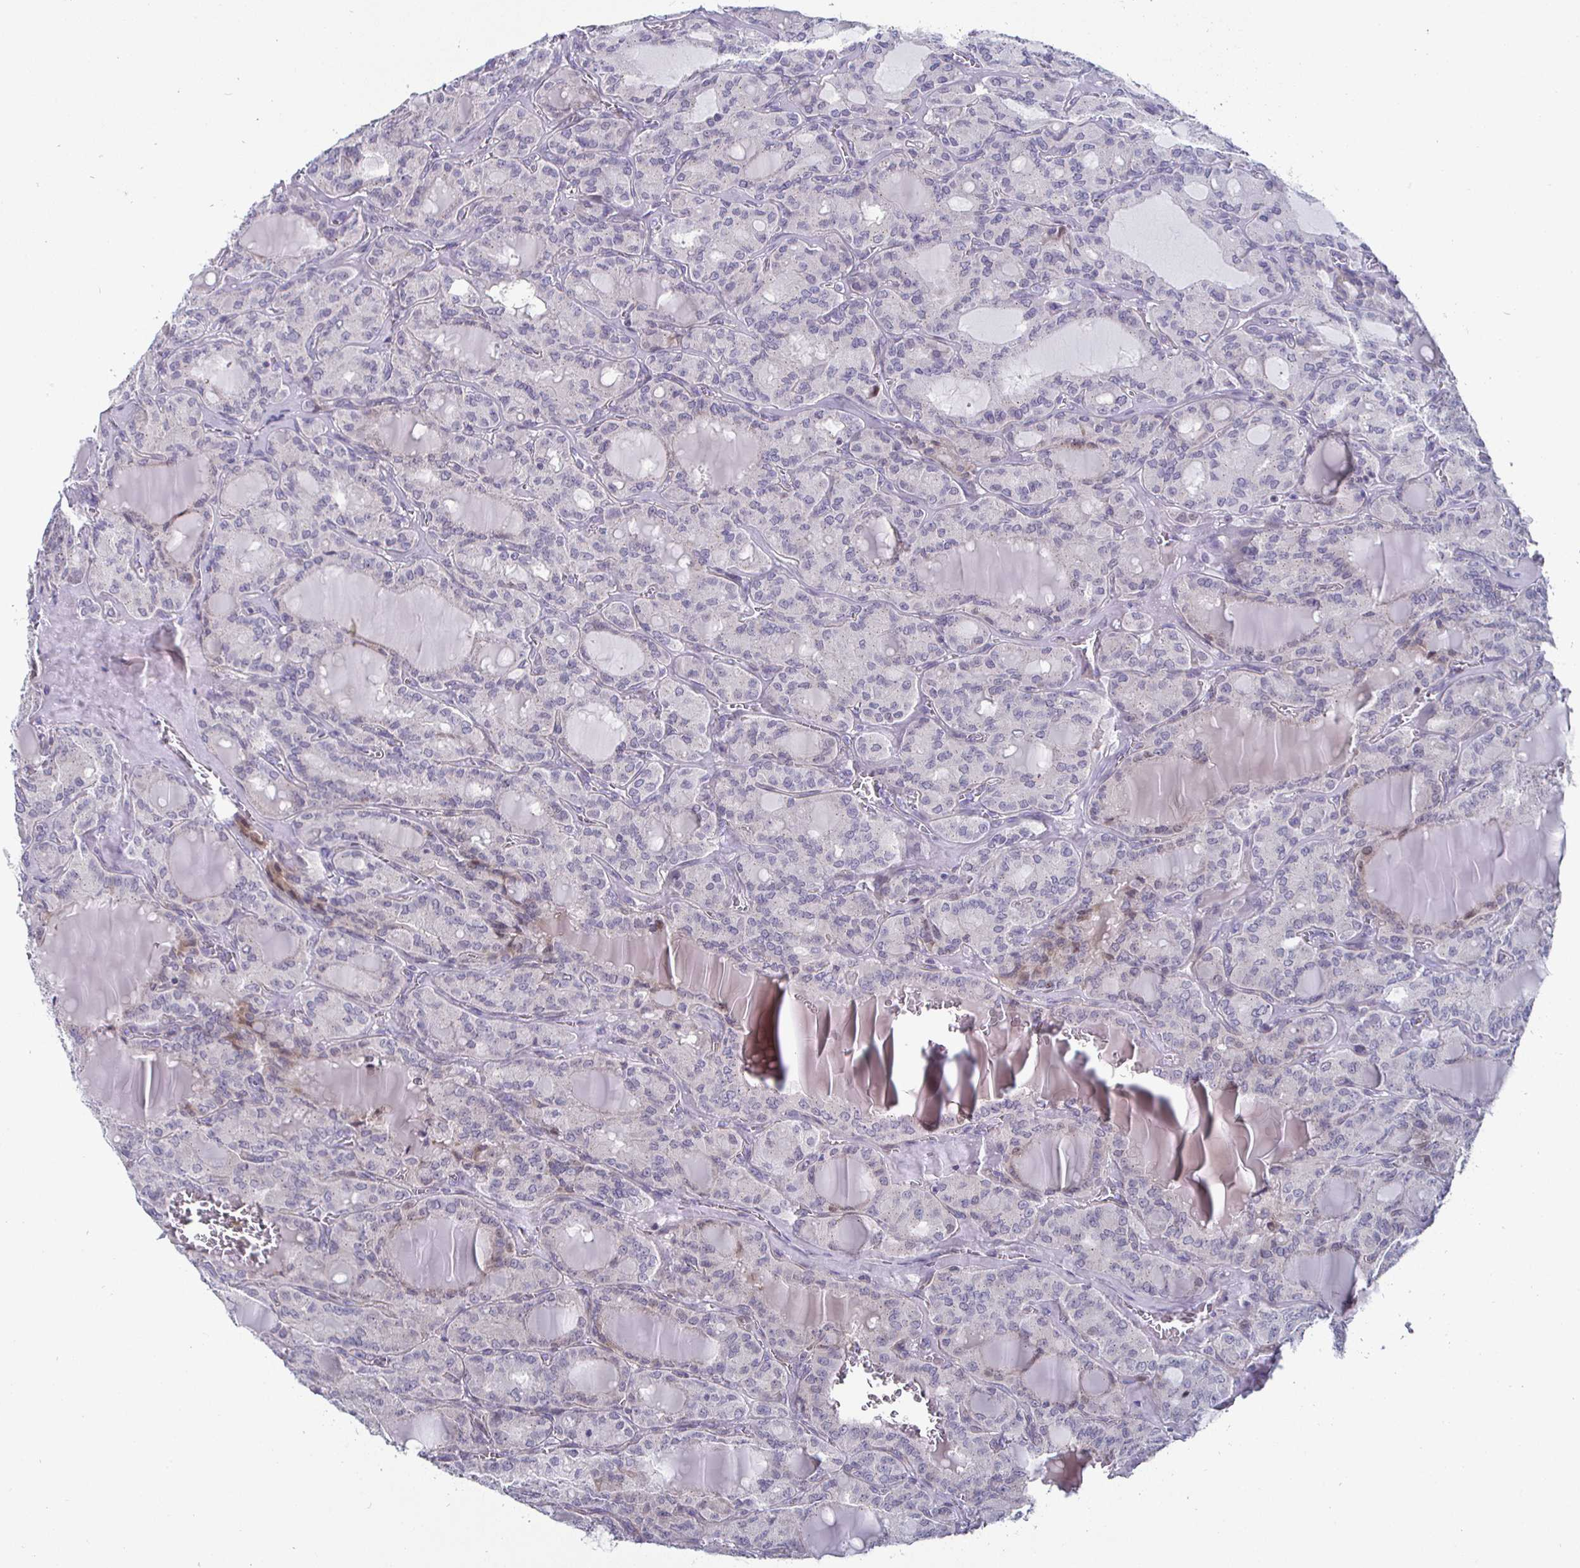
{"staining": {"intensity": "negative", "quantity": "none", "location": "none"}, "tissue": "thyroid cancer", "cell_type": "Tumor cells", "image_type": "cancer", "snomed": [{"axis": "morphology", "description": "Papillary adenocarcinoma, NOS"}, {"axis": "topography", "description": "Thyroid gland"}], "caption": "High power microscopy image of an immunohistochemistry micrograph of papillary adenocarcinoma (thyroid), revealing no significant positivity in tumor cells.", "gene": "DMRTB1", "patient": {"sex": "male", "age": 87}}